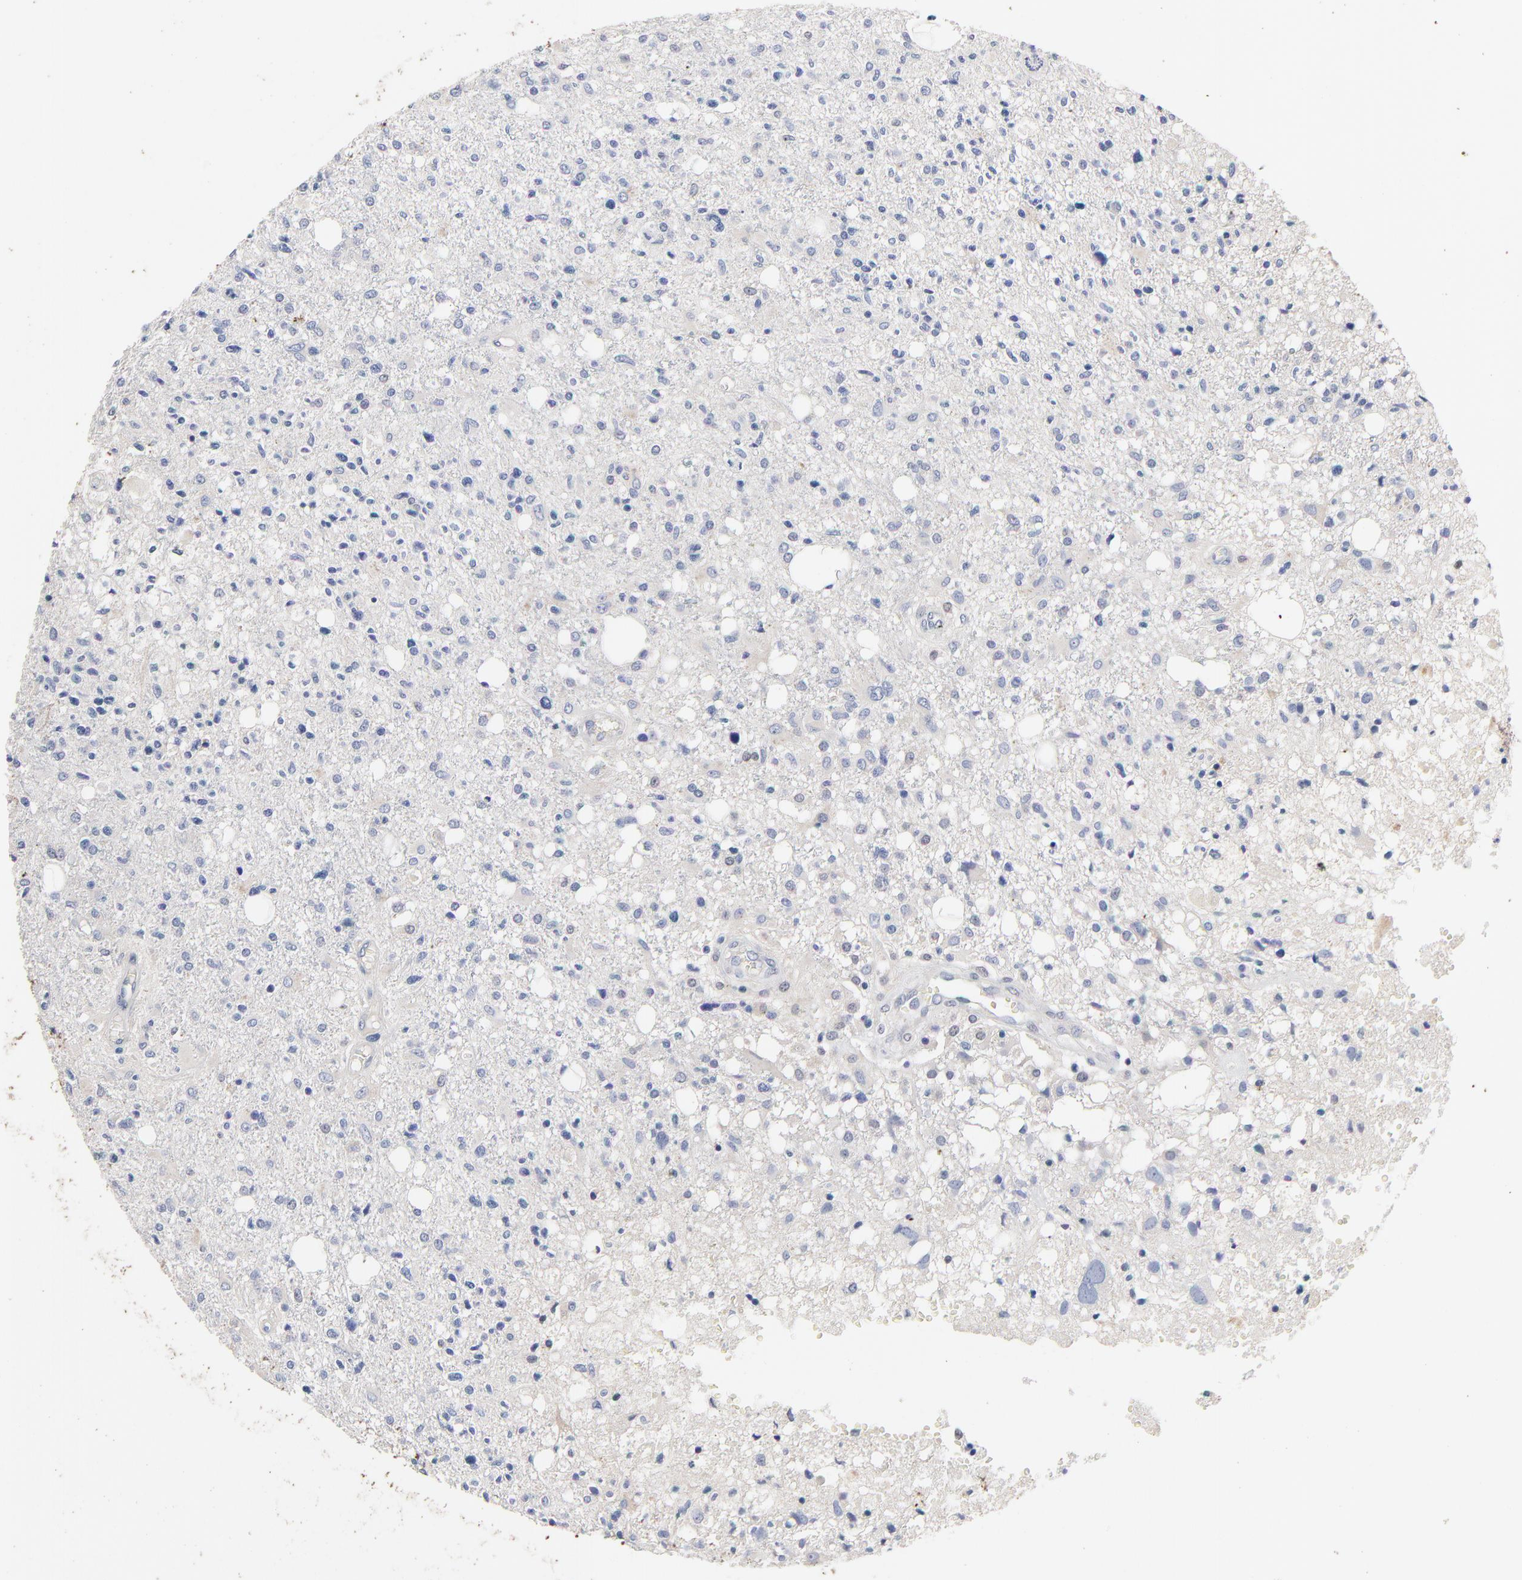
{"staining": {"intensity": "negative", "quantity": "none", "location": "none"}, "tissue": "glioma", "cell_type": "Tumor cells", "image_type": "cancer", "snomed": [{"axis": "morphology", "description": "Glioma, malignant, High grade"}, {"axis": "topography", "description": "Cerebral cortex"}], "caption": "This is an immunohistochemistry photomicrograph of human glioma. There is no expression in tumor cells.", "gene": "AADAC", "patient": {"sex": "male", "age": 76}}